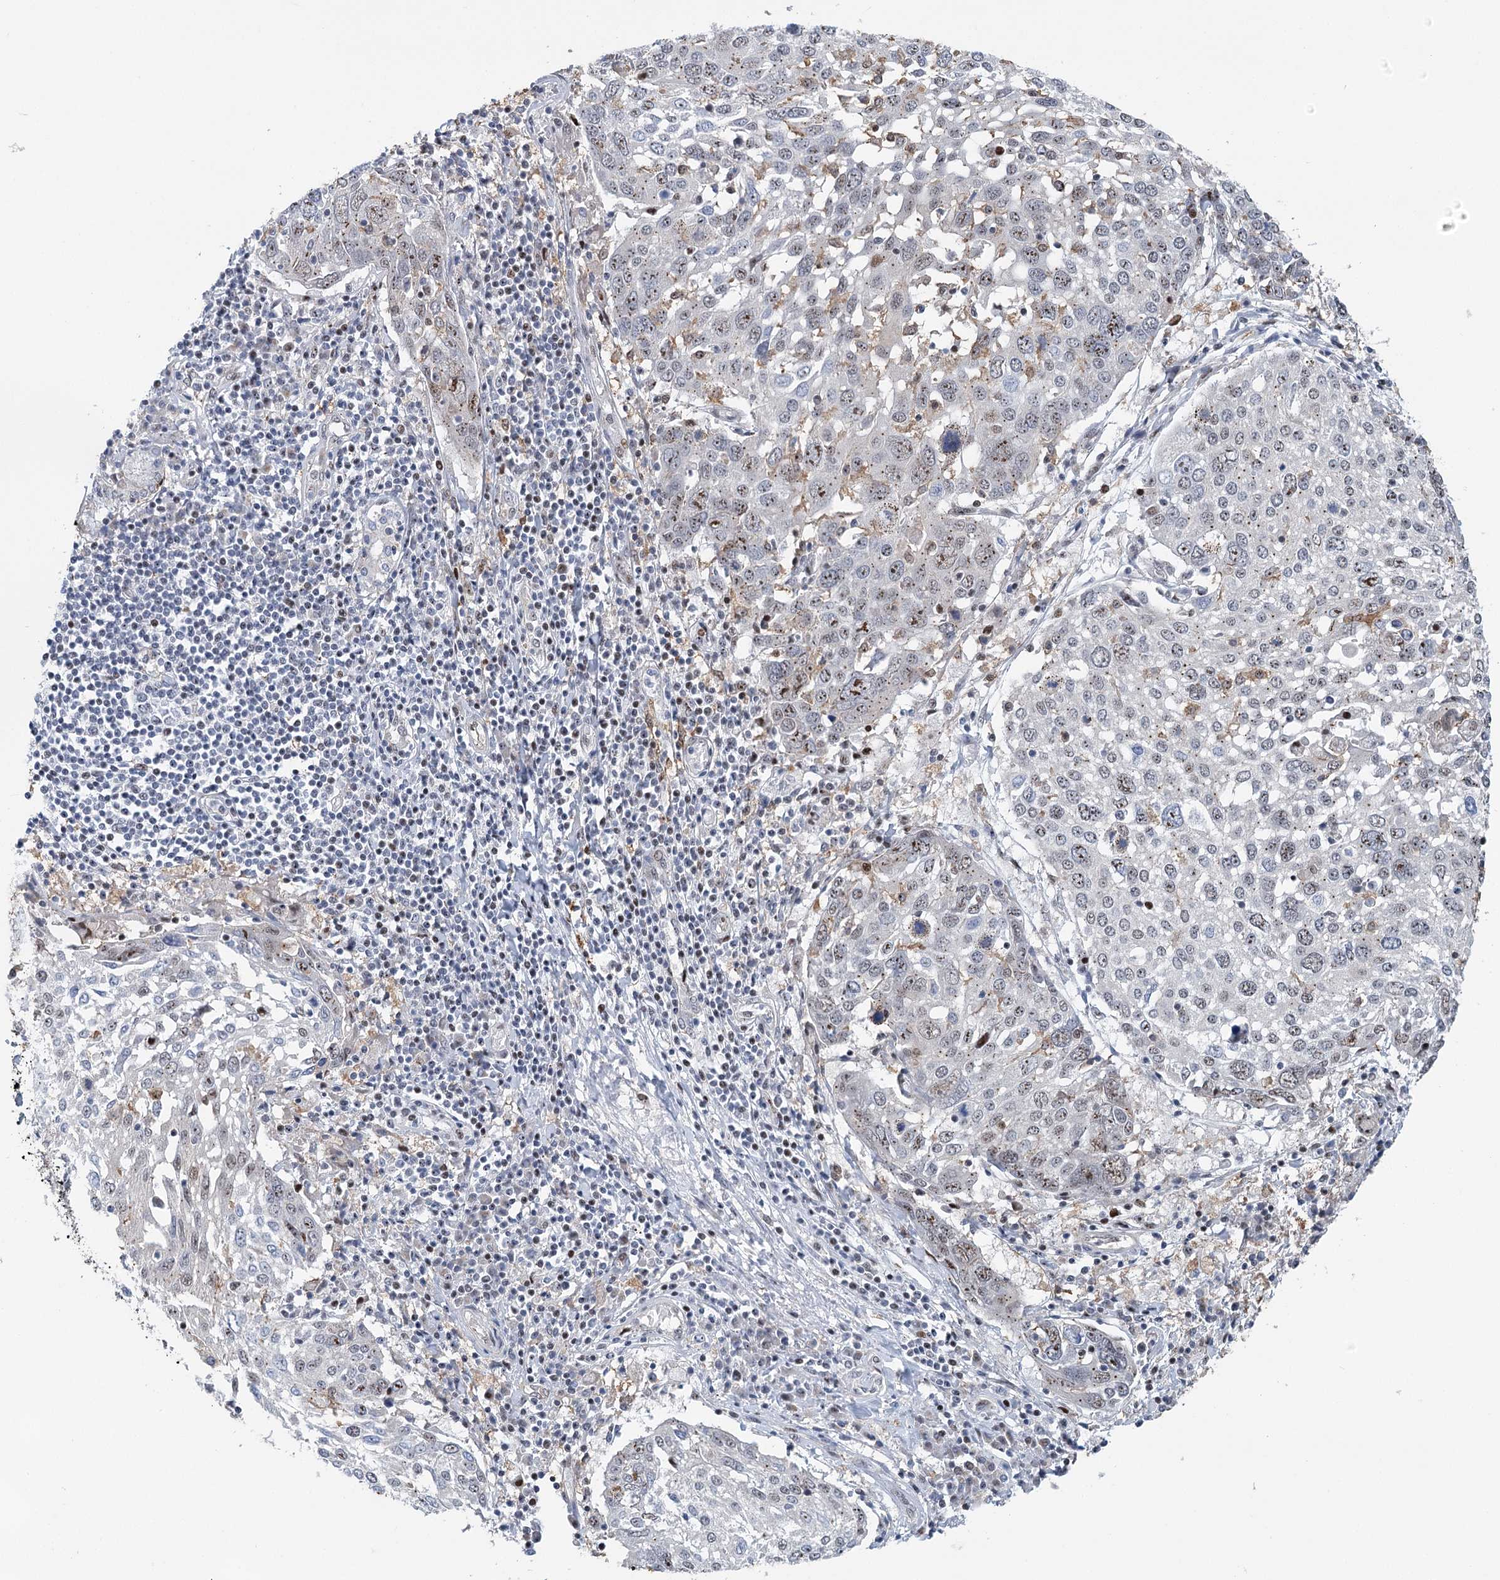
{"staining": {"intensity": "weak", "quantity": "25%-75%", "location": "nuclear"}, "tissue": "lung cancer", "cell_type": "Tumor cells", "image_type": "cancer", "snomed": [{"axis": "morphology", "description": "Squamous cell carcinoma, NOS"}, {"axis": "topography", "description": "Lung"}], "caption": "A brown stain labels weak nuclear positivity of a protein in squamous cell carcinoma (lung) tumor cells.", "gene": "CAMTA1", "patient": {"sex": "male", "age": 65}}